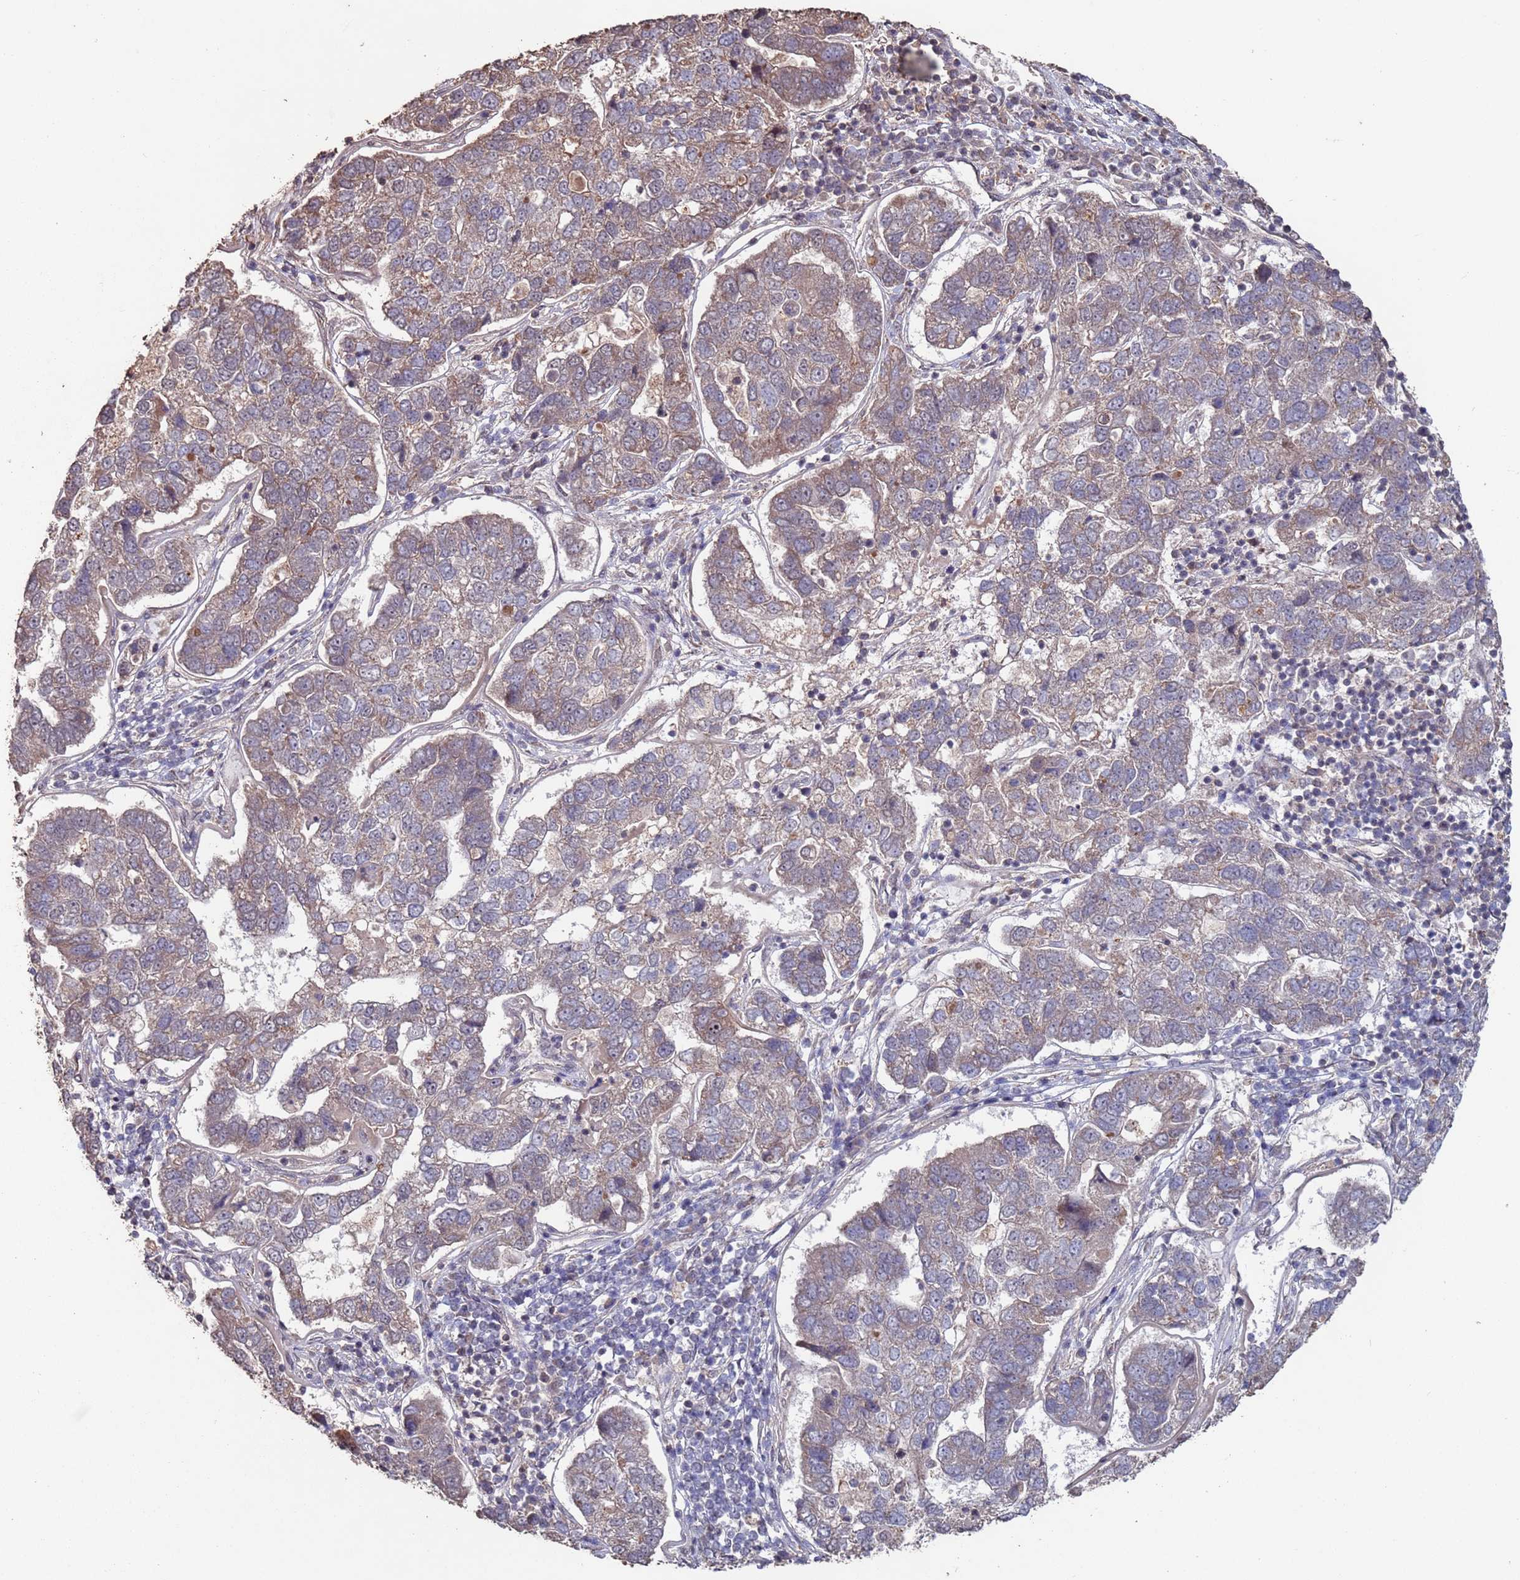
{"staining": {"intensity": "weak", "quantity": "25%-75%", "location": "cytoplasmic/membranous"}, "tissue": "pancreatic cancer", "cell_type": "Tumor cells", "image_type": "cancer", "snomed": [{"axis": "morphology", "description": "Adenocarcinoma, NOS"}, {"axis": "topography", "description": "Pancreas"}], "caption": "About 25%-75% of tumor cells in pancreatic cancer demonstrate weak cytoplasmic/membranous protein staining as visualized by brown immunohistochemical staining.", "gene": "PRR7", "patient": {"sex": "female", "age": 61}}